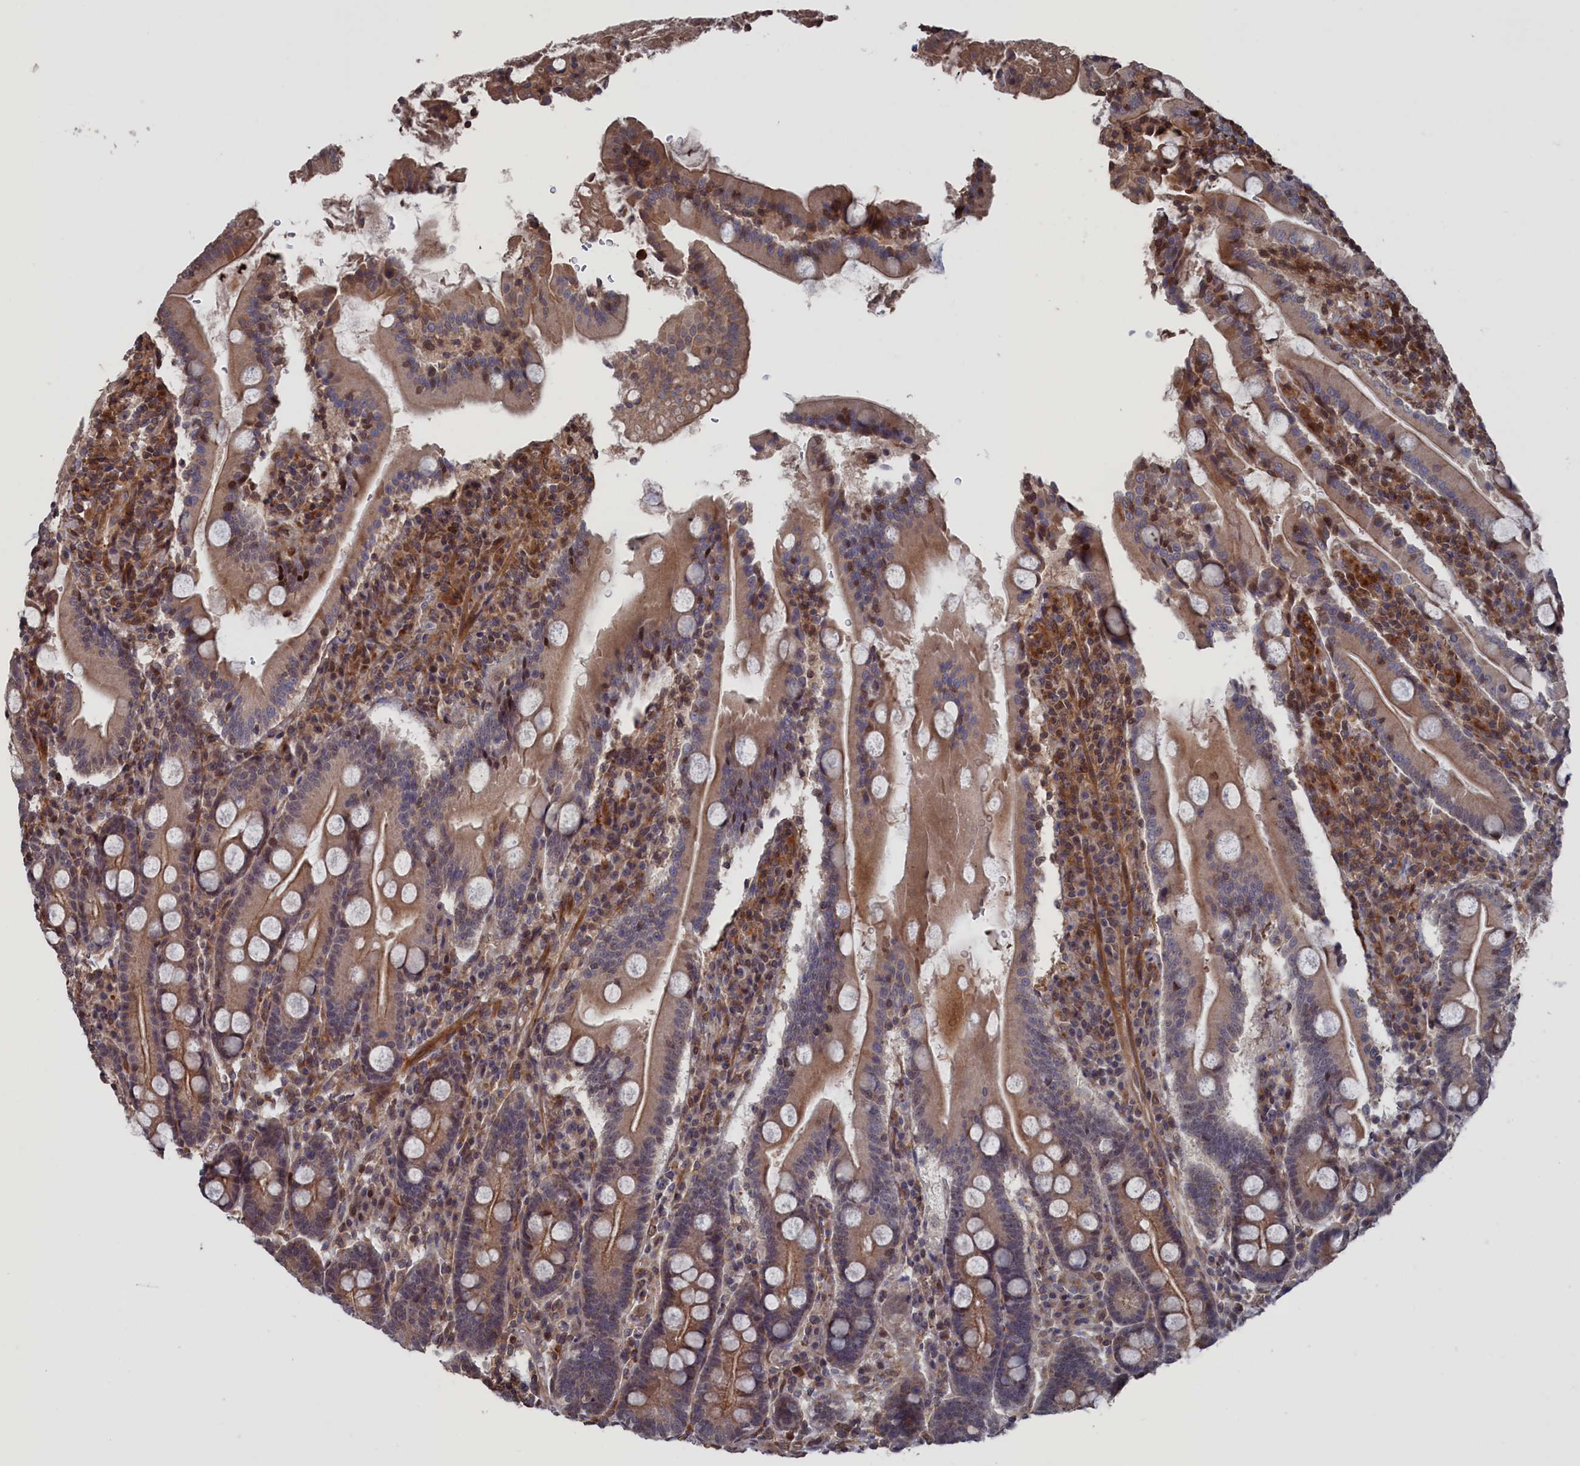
{"staining": {"intensity": "moderate", "quantity": "25%-75%", "location": "cytoplasmic/membranous"}, "tissue": "duodenum", "cell_type": "Glandular cells", "image_type": "normal", "snomed": [{"axis": "morphology", "description": "Normal tissue, NOS"}, {"axis": "topography", "description": "Duodenum"}], "caption": "Immunohistochemical staining of benign human duodenum reveals moderate cytoplasmic/membranous protein staining in about 25%-75% of glandular cells. The staining was performed using DAB (3,3'-diaminobenzidine), with brown indicating positive protein expression. Nuclei are stained blue with hematoxylin.", "gene": "PLA2G15", "patient": {"sex": "male", "age": 35}}